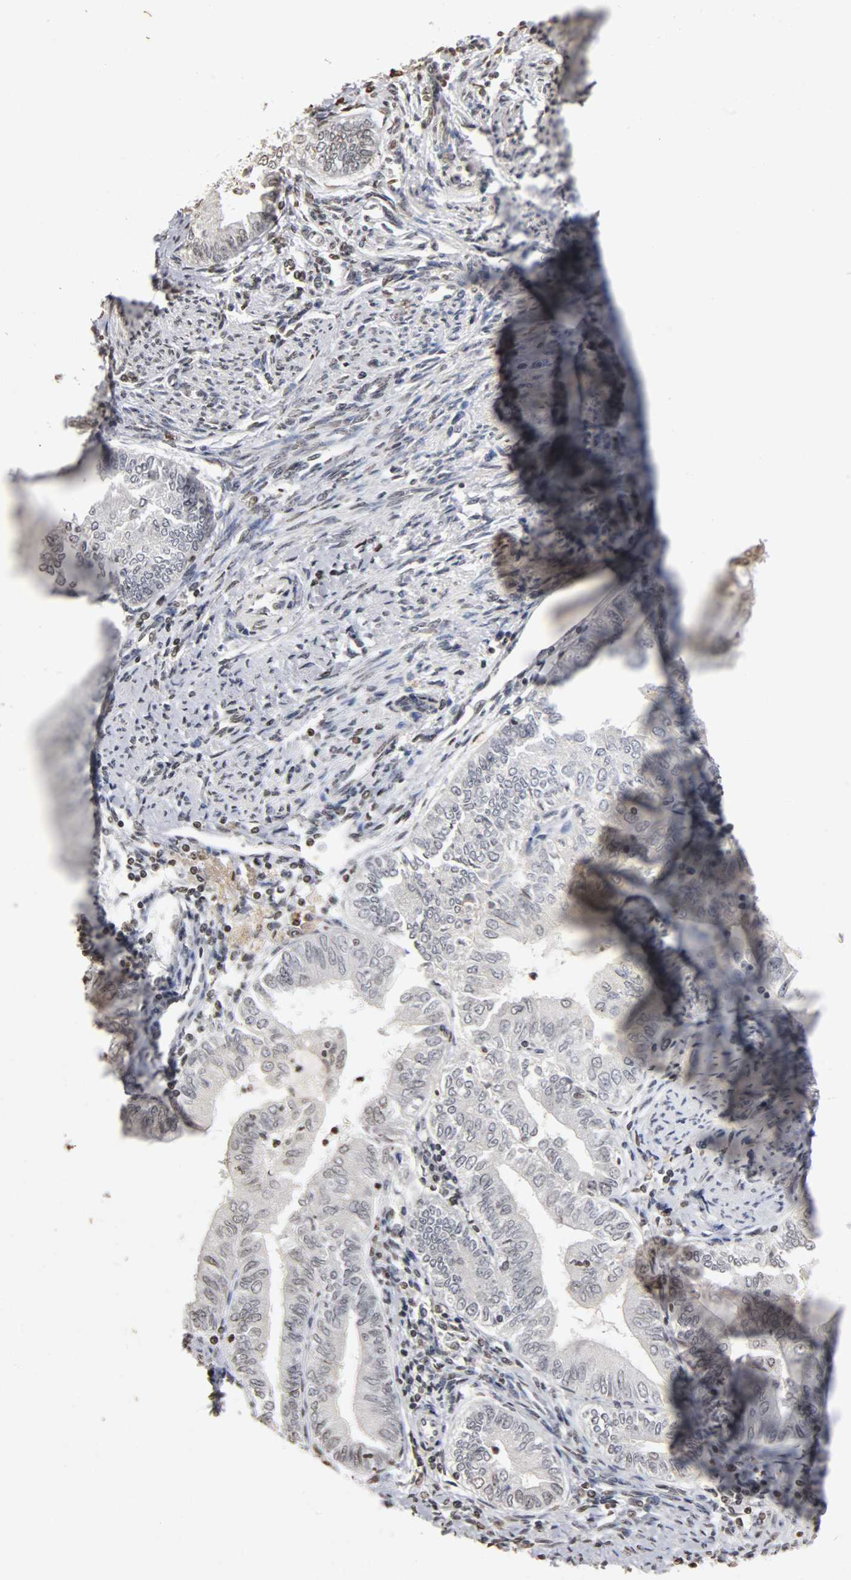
{"staining": {"intensity": "weak", "quantity": "<25%", "location": "nuclear"}, "tissue": "endometrial cancer", "cell_type": "Tumor cells", "image_type": "cancer", "snomed": [{"axis": "morphology", "description": "Adenocarcinoma, NOS"}, {"axis": "topography", "description": "Endometrium"}], "caption": "Endometrial cancer stained for a protein using IHC shows no staining tumor cells.", "gene": "ERCC2", "patient": {"sex": "female", "age": 66}}